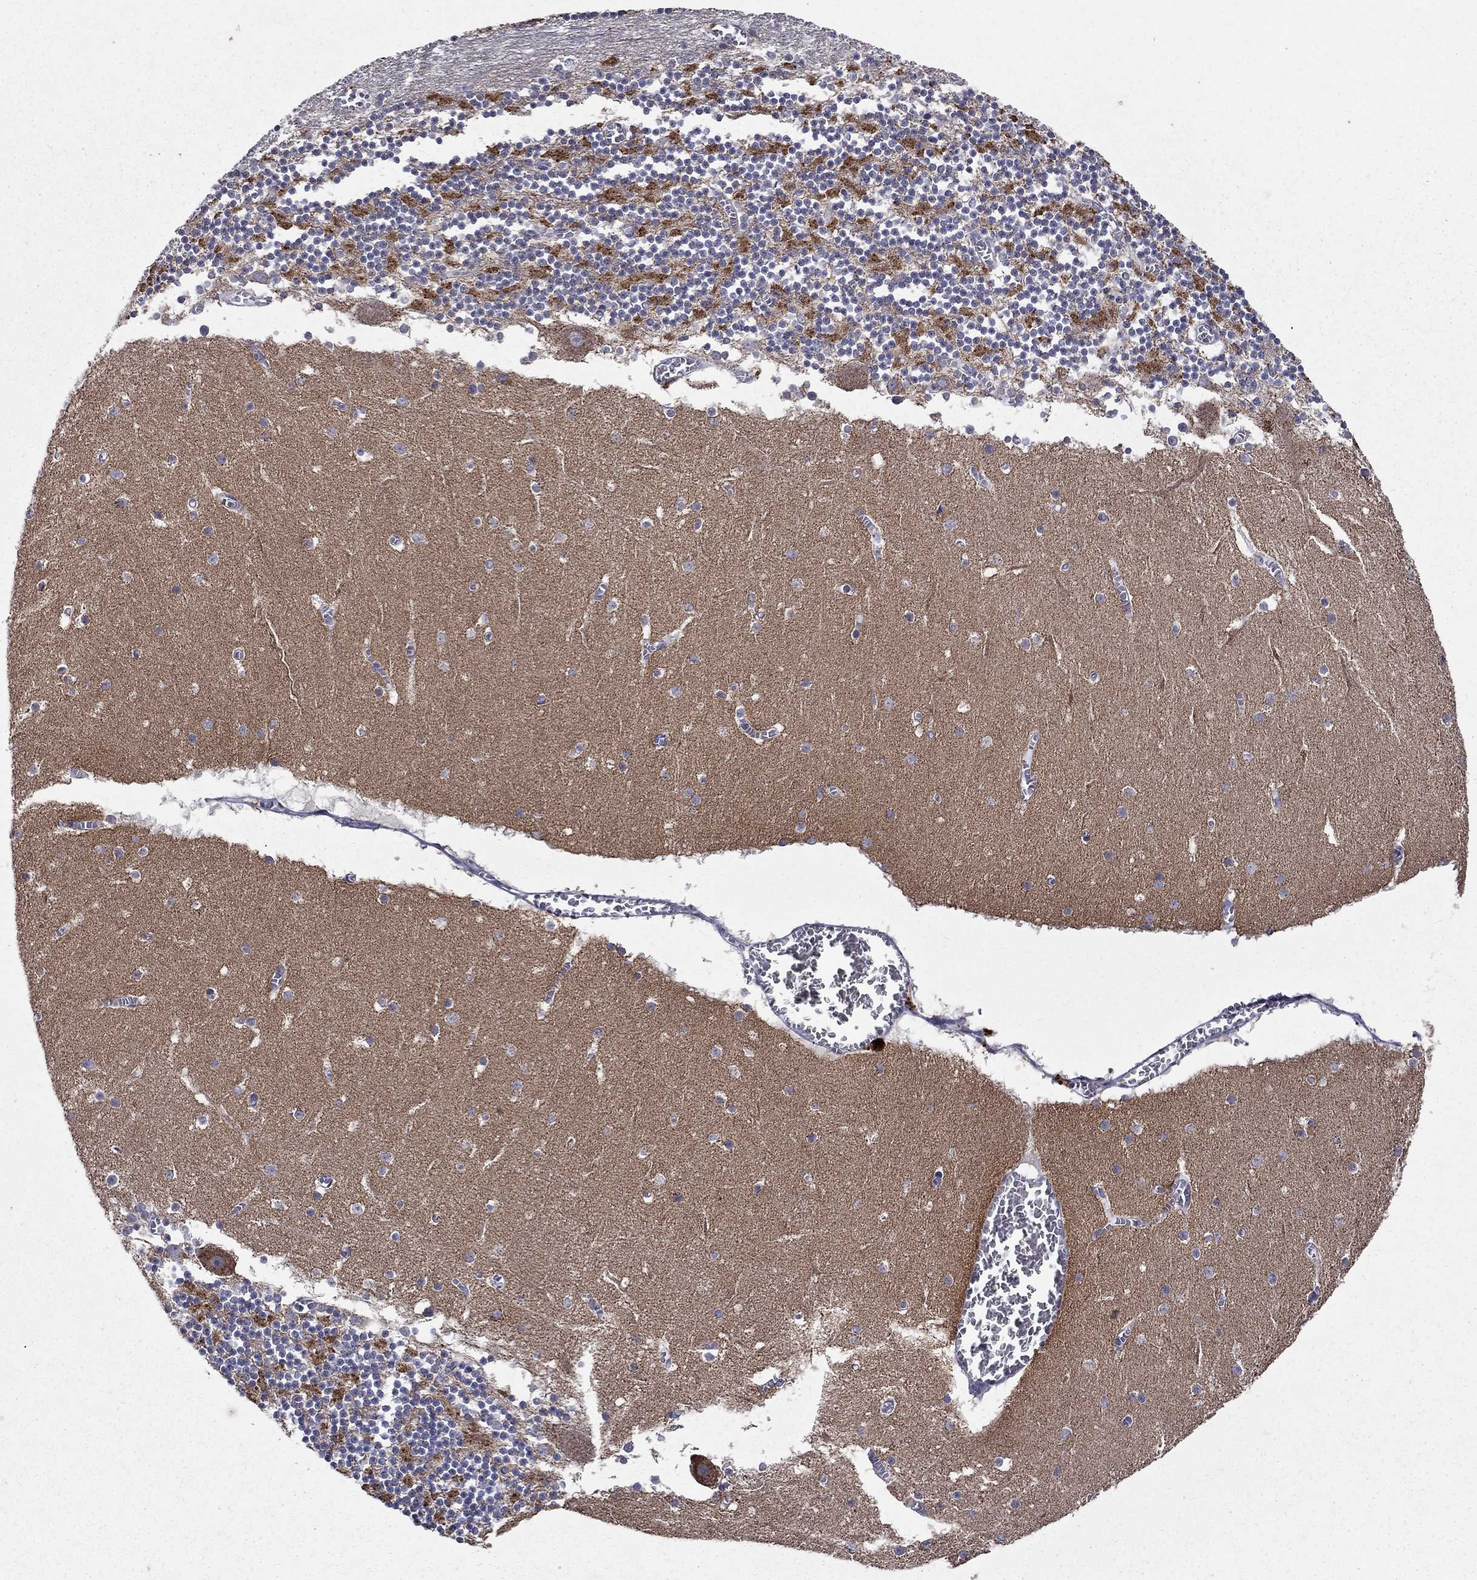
{"staining": {"intensity": "negative", "quantity": "none", "location": "none"}, "tissue": "cerebellum", "cell_type": "Cells in granular layer", "image_type": "normal", "snomed": [{"axis": "morphology", "description": "Normal tissue, NOS"}, {"axis": "topography", "description": "Cerebellum"}], "caption": "High power microscopy photomicrograph of an IHC photomicrograph of unremarkable cerebellum, revealing no significant positivity in cells in granular layer. Nuclei are stained in blue.", "gene": "SLC4A10", "patient": {"sex": "female", "age": 28}}